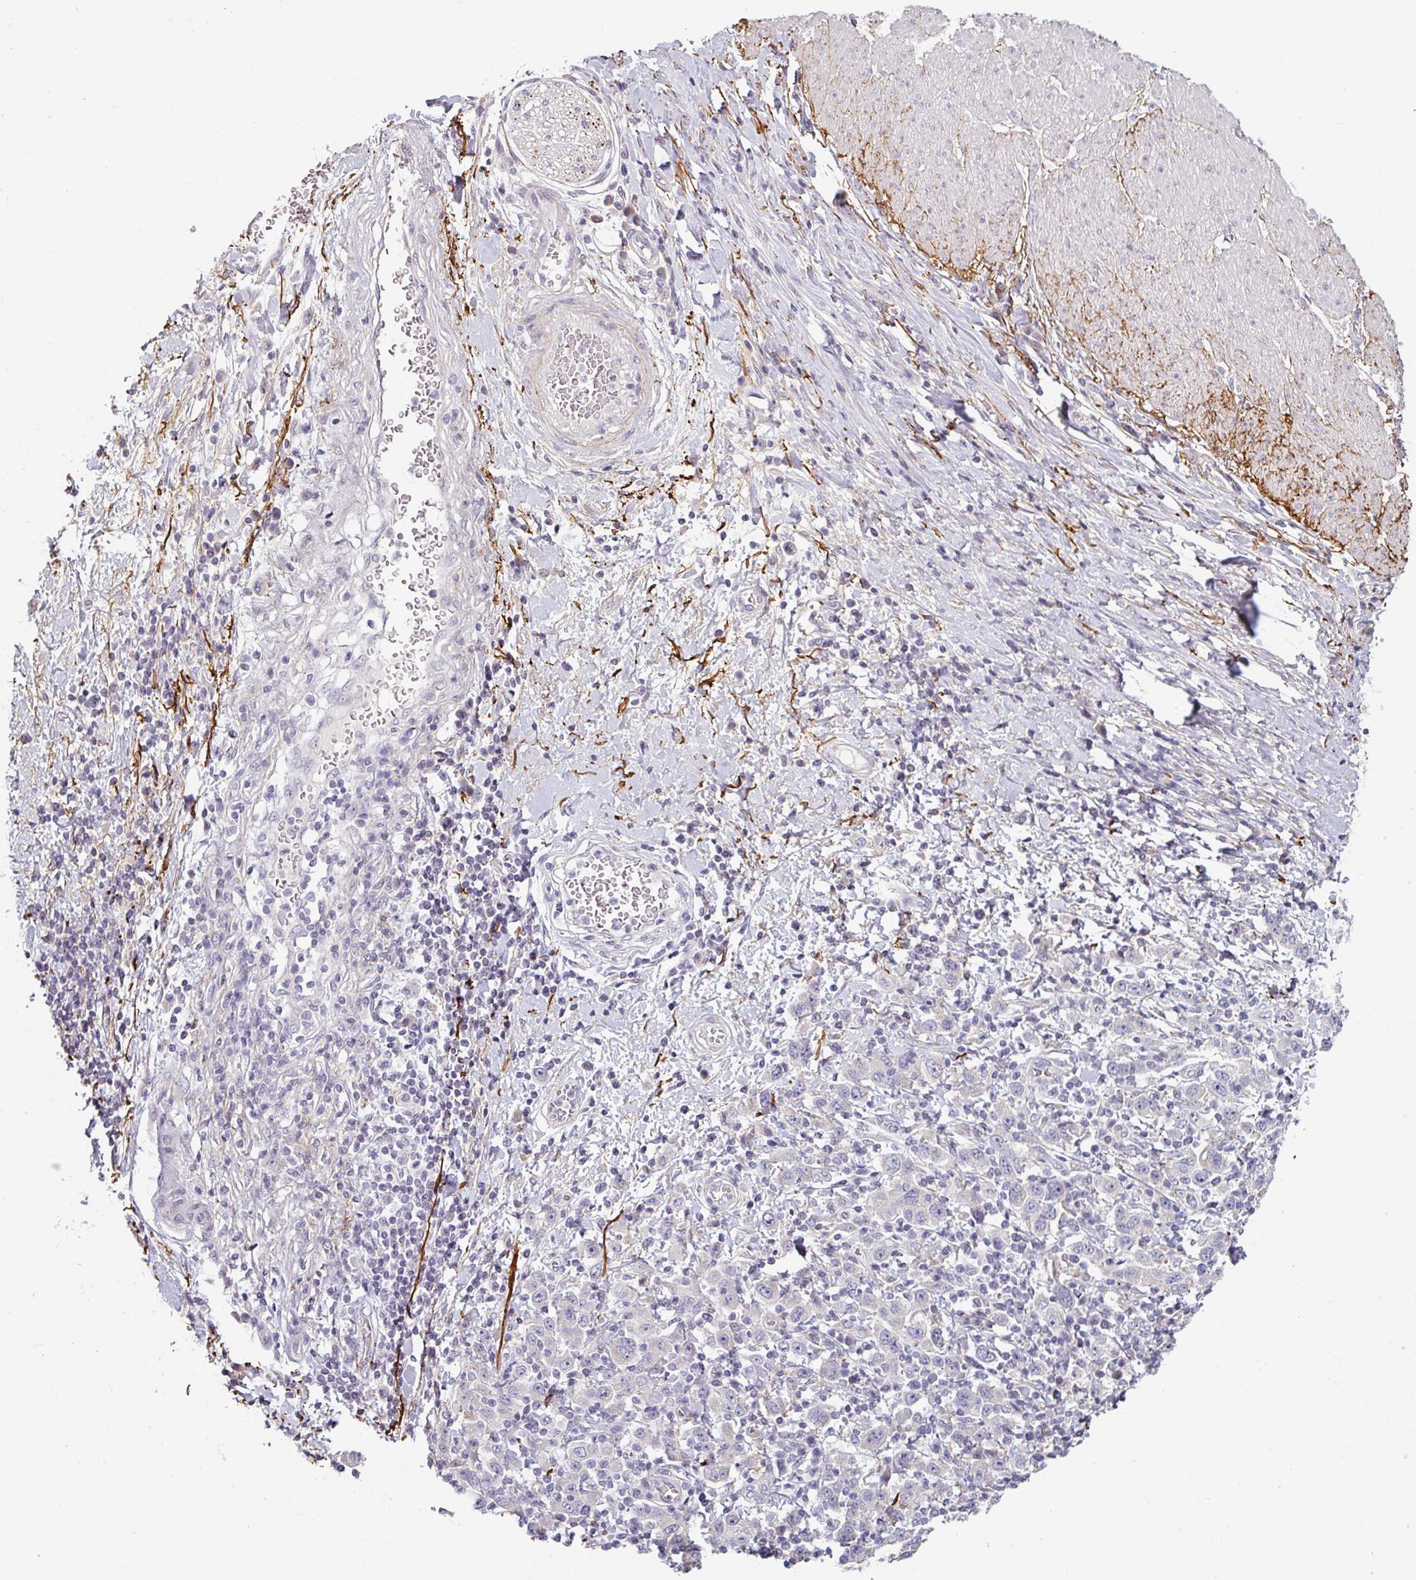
{"staining": {"intensity": "negative", "quantity": "none", "location": "none"}, "tissue": "stomach cancer", "cell_type": "Tumor cells", "image_type": "cancer", "snomed": [{"axis": "morphology", "description": "Normal tissue, NOS"}, {"axis": "morphology", "description": "Adenocarcinoma, NOS"}, {"axis": "topography", "description": "Stomach, upper"}, {"axis": "topography", "description": "Stomach"}], "caption": "Stomach adenocarcinoma was stained to show a protein in brown. There is no significant positivity in tumor cells. (DAB IHC visualized using brightfield microscopy, high magnification).", "gene": "MTMR14", "patient": {"sex": "male", "age": 59}}